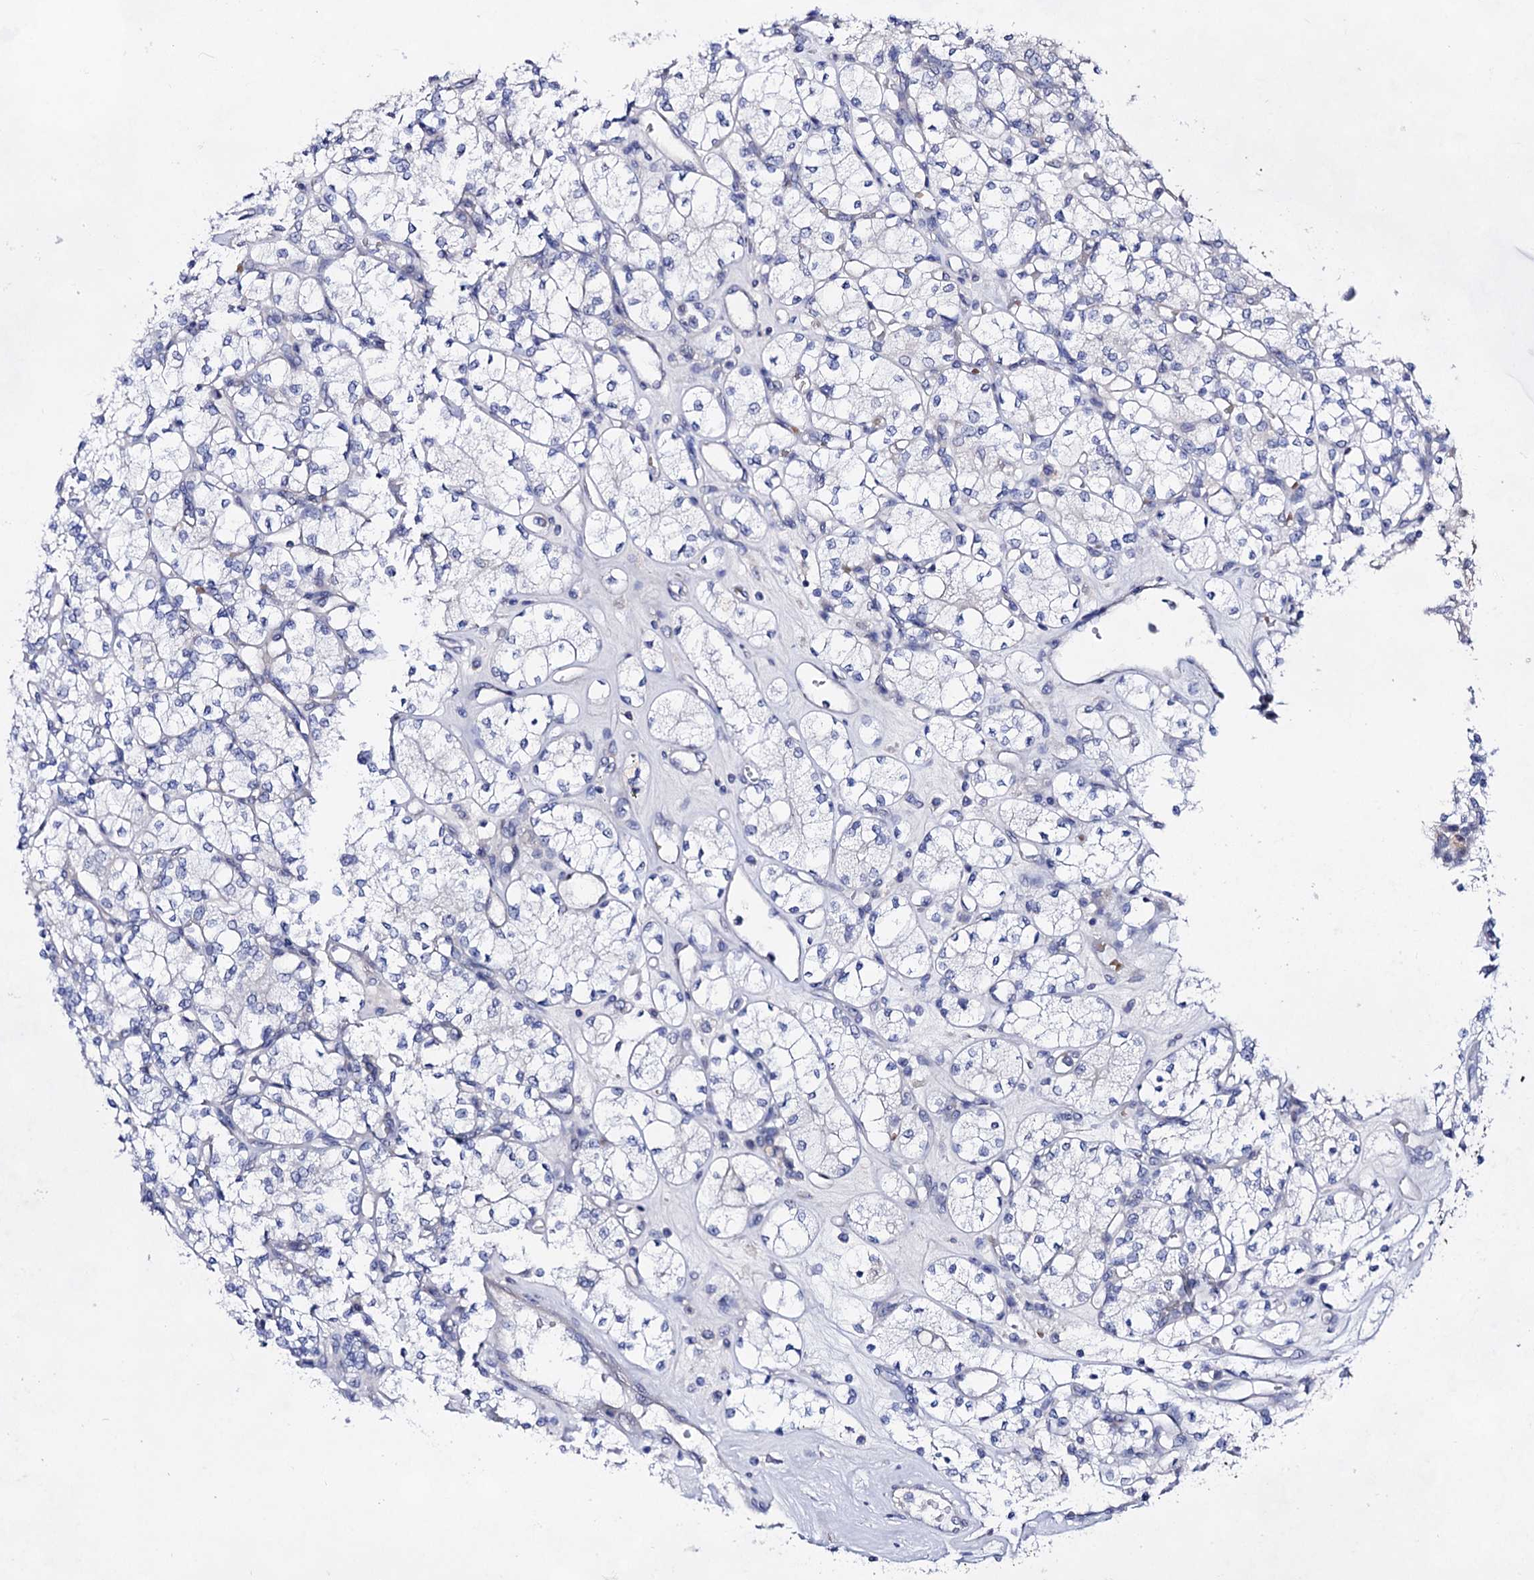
{"staining": {"intensity": "negative", "quantity": "none", "location": "none"}, "tissue": "renal cancer", "cell_type": "Tumor cells", "image_type": "cancer", "snomed": [{"axis": "morphology", "description": "Adenocarcinoma, NOS"}, {"axis": "topography", "description": "Kidney"}], "caption": "High magnification brightfield microscopy of adenocarcinoma (renal) stained with DAB (3,3'-diaminobenzidine) (brown) and counterstained with hematoxylin (blue): tumor cells show no significant positivity. Brightfield microscopy of IHC stained with DAB (3,3'-diaminobenzidine) (brown) and hematoxylin (blue), captured at high magnification.", "gene": "PLIN1", "patient": {"sex": "male", "age": 77}}